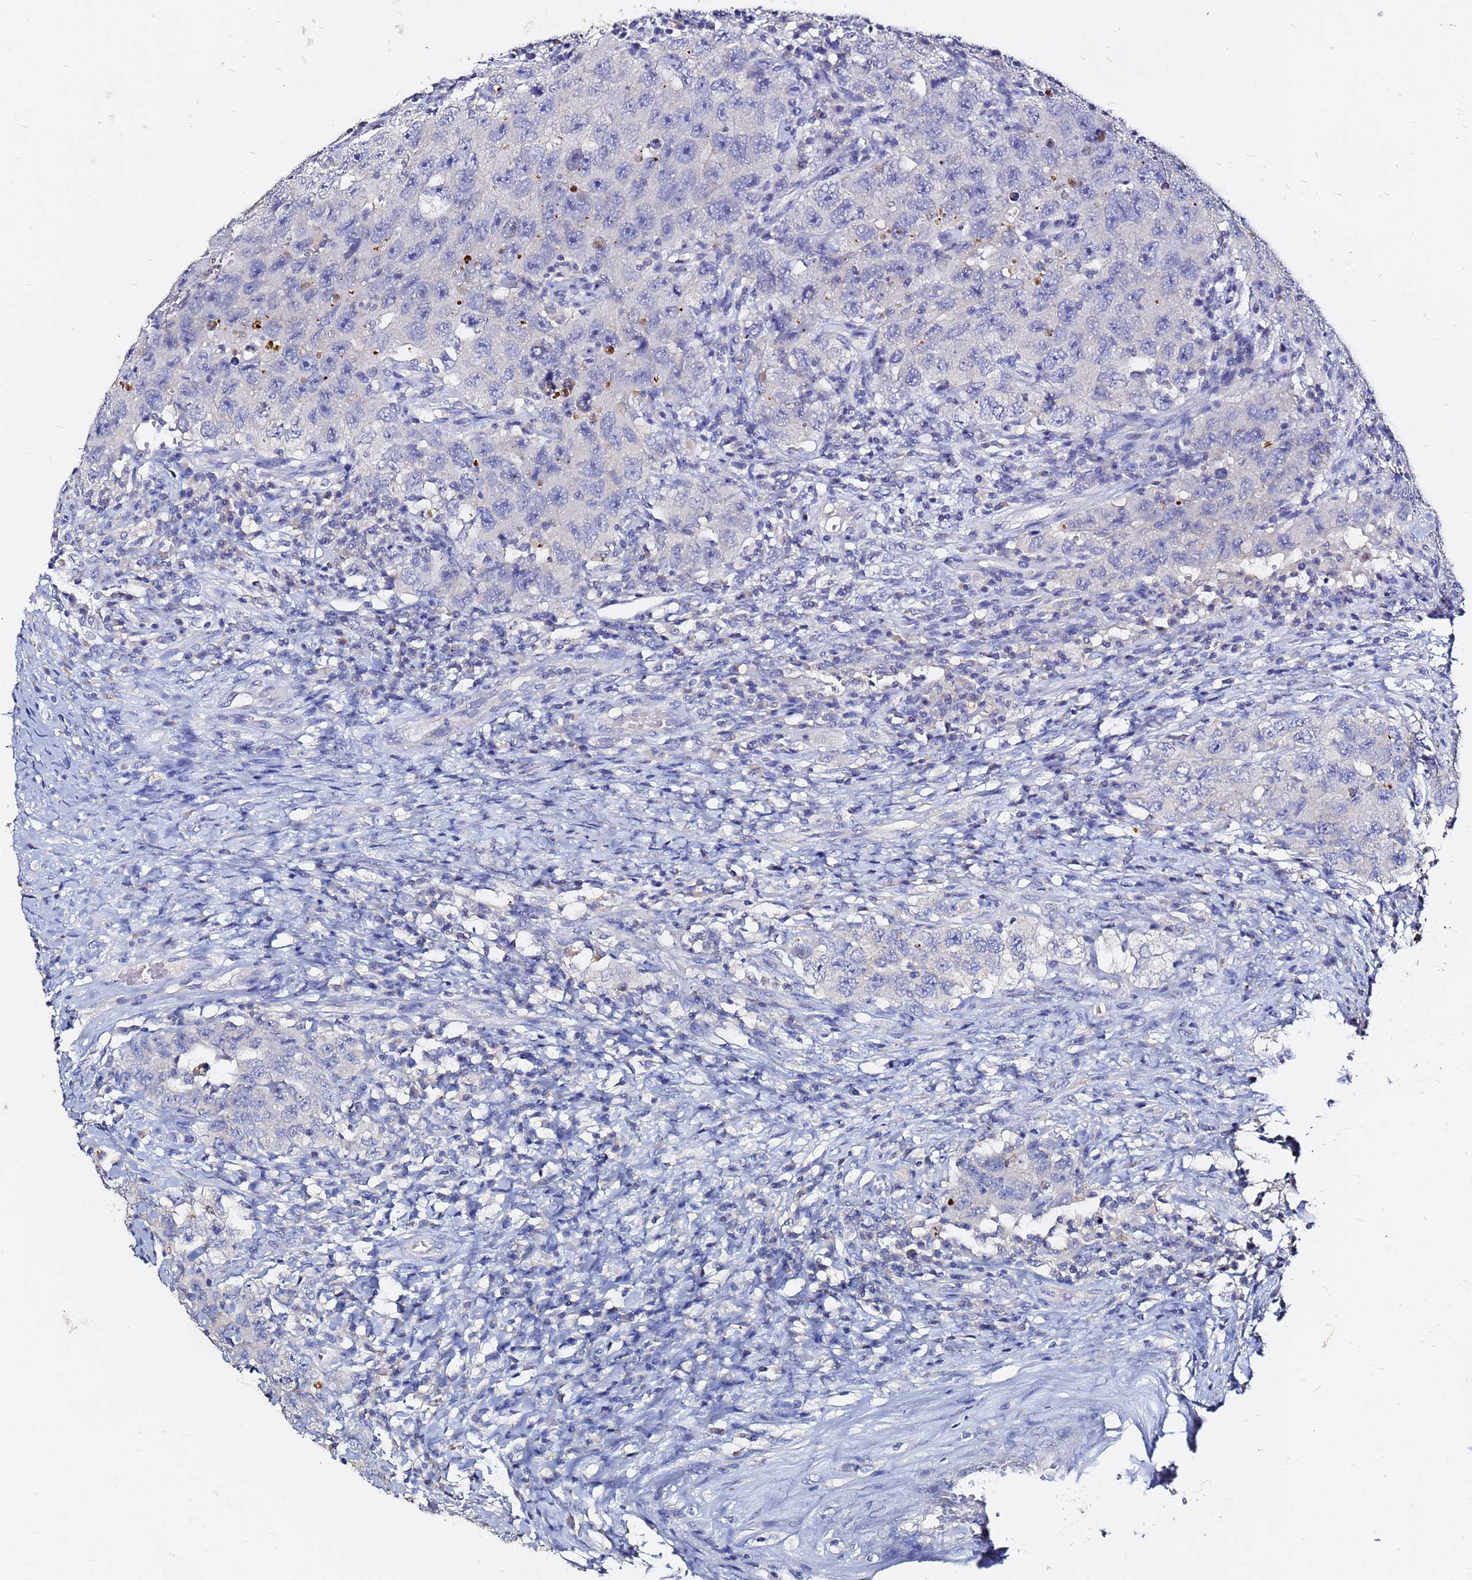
{"staining": {"intensity": "negative", "quantity": "none", "location": "none"}, "tissue": "testis cancer", "cell_type": "Tumor cells", "image_type": "cancer", "snomed": [{"axis": "morphology", "description": "Carcinoma, Embryonal, NOS"}, {"axis": "topography", "description": "Testis"}], "caption": "Tumor cells show no significant protein positivity in testis embryonal carcinoma.", "gene": "FAM183A", "patient": {"sex": "male", "age": 26}}